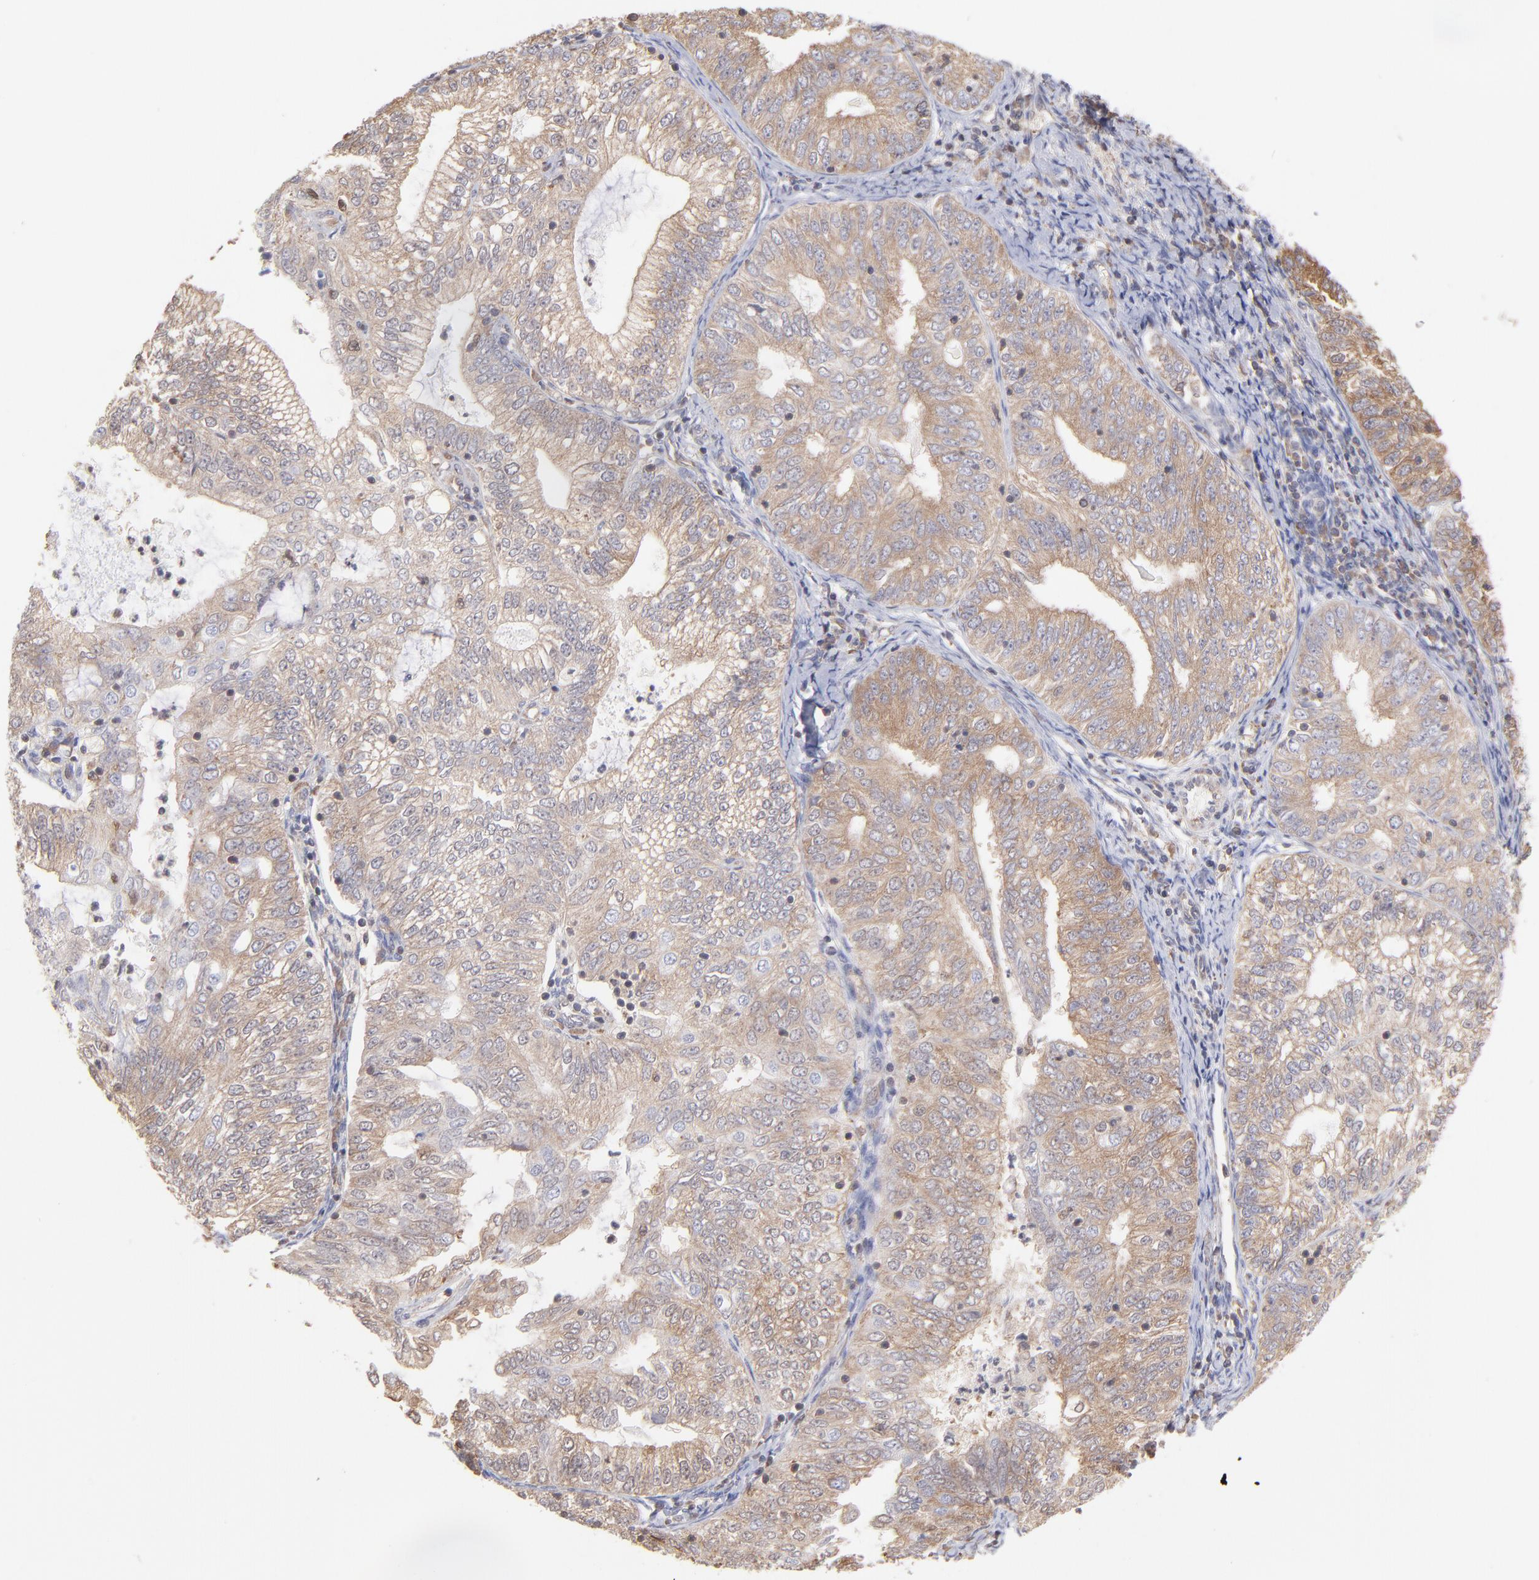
{"staining": {"intensity": "weak", "quantity": ">75%", "location": "cytoplasmic/membranous"}, "tissue": "endometrial cancer", "cell_type": "Tumor cells", "image_type": "cancer", "snomed": [{"axis": "morphology", "description": "Adenocarcinoma, NOS"}, {"axis": "topography", "description": "Endometrium"}], "caption": "Adenocarcinoma (endometrial) was stained to show a protein in brown. There is low levels of weak cytoplasmic/membranous positivity in approximately >75% of tumor cells.", "gene": "MAPRE1", "patient": {"sex": "female", "age": 69}}